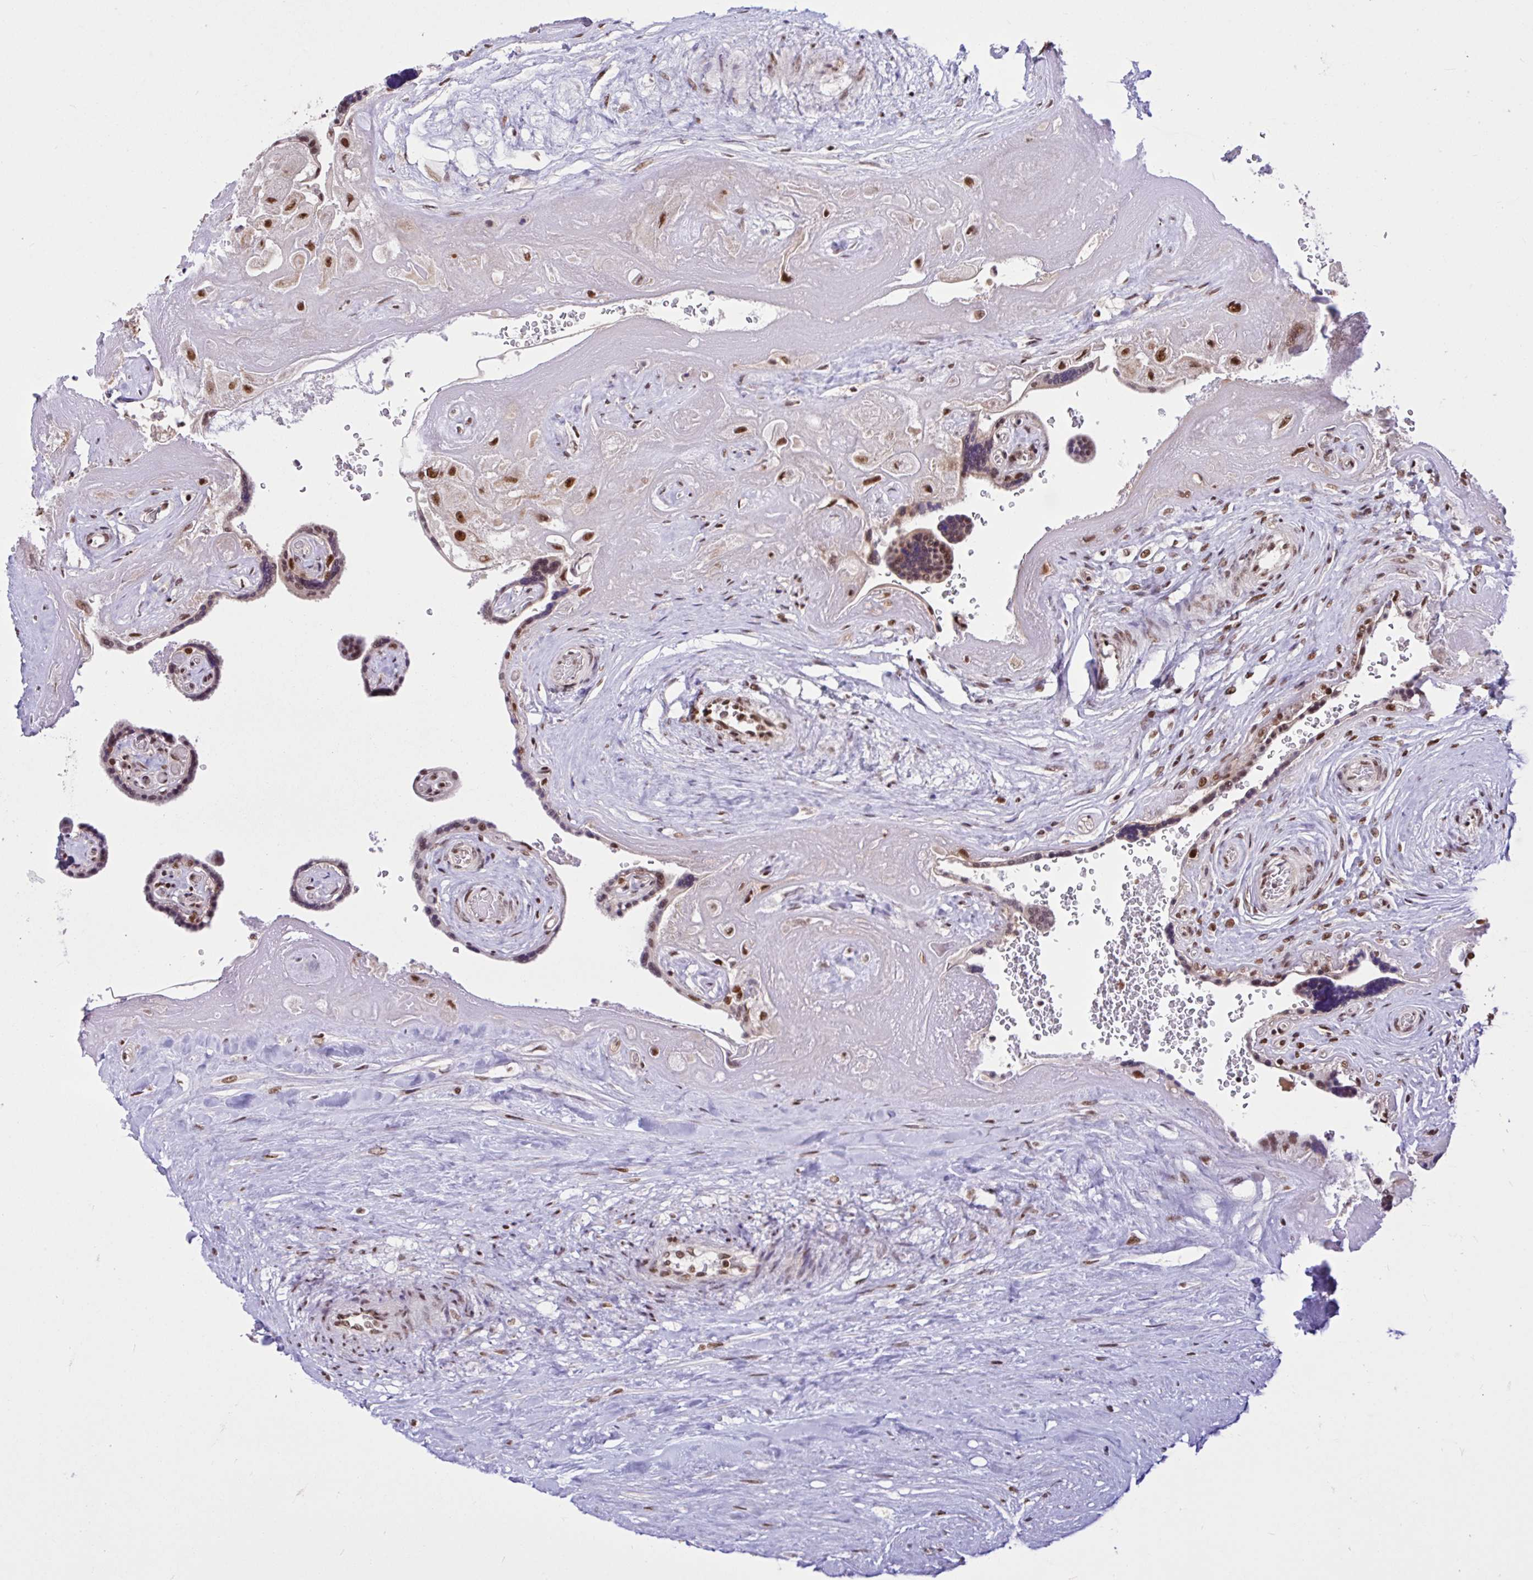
{"staining": {"intensity": "strong", "quantity": ">75%", "location": "nuclear"}, "tissue": "placenta", "cell_type": "Decidual cells", "image_type": "normal", "snomed": [{"axis": "morphology", "description": "Normal tissue, NOS"}, {"axis": "topography", "description": "Placenta"}], "caption": "Strong nuclear expression for a protein is present in about >75% of decidual cells of benign placenta using immunohistochemistry.", "gene": "CCDC12", "patient": {"sex": "female", "age": 32}}